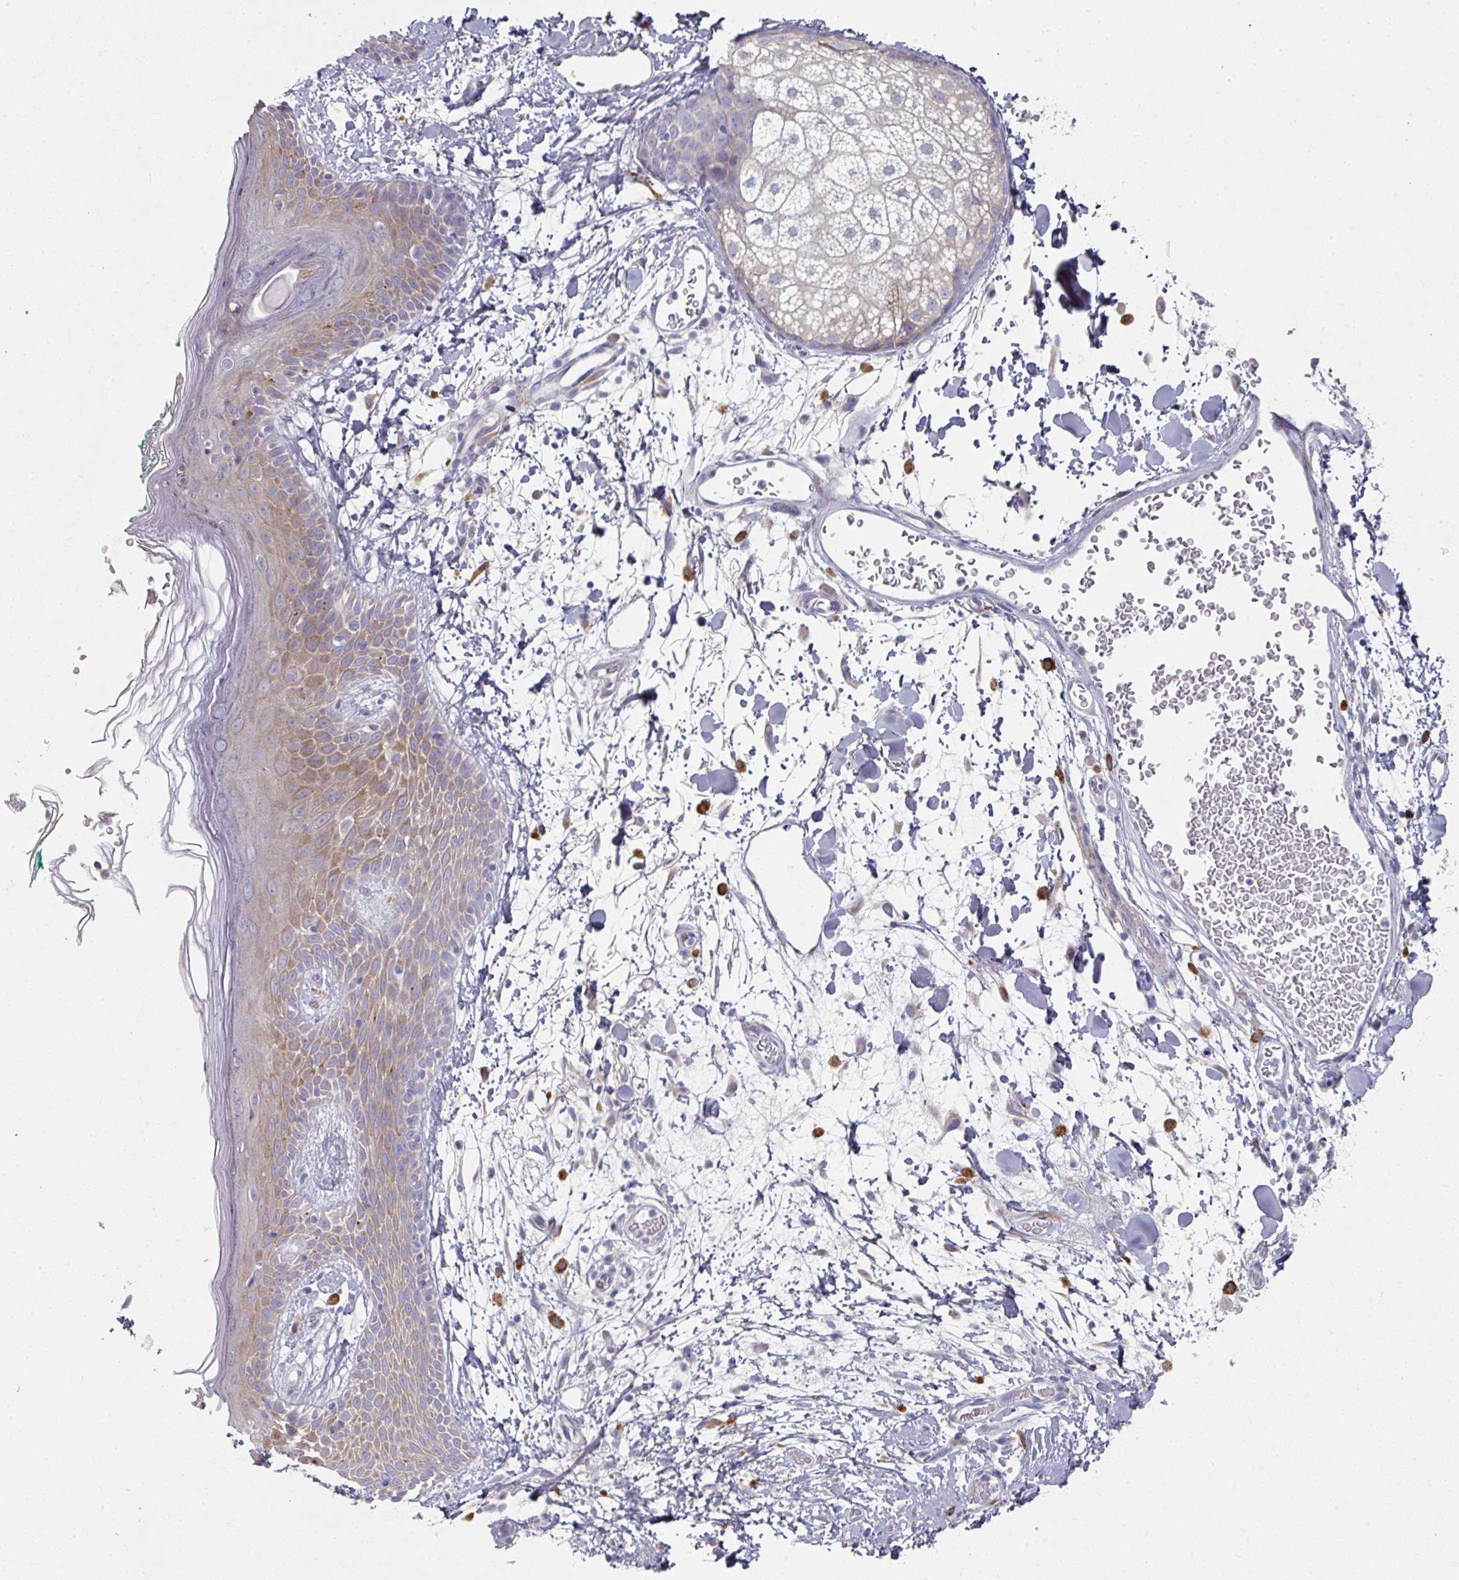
{"staining": {"intensity": "negative", "quantity": "none", "location": "none"}, "tissue": "skin", "cell_type": "Fibroblasts", "image_type": "normal", "snomed": [{"axis": "morphology", "description": "Normal tissue, NOS"}, {"axis": "topography", "description": "Skin"}], "caption": "Fibroblasts show no significant protein staining in unremarkable skin. (Stains: DAB (3,3'-diaminobenzidine) immunohistochemistry with hematoxylin counter stain, Microscopy: brightfield microscopy at high magnification).", "gene": "NT5C1A", "patient": {"sex": "male", "age": 79}}